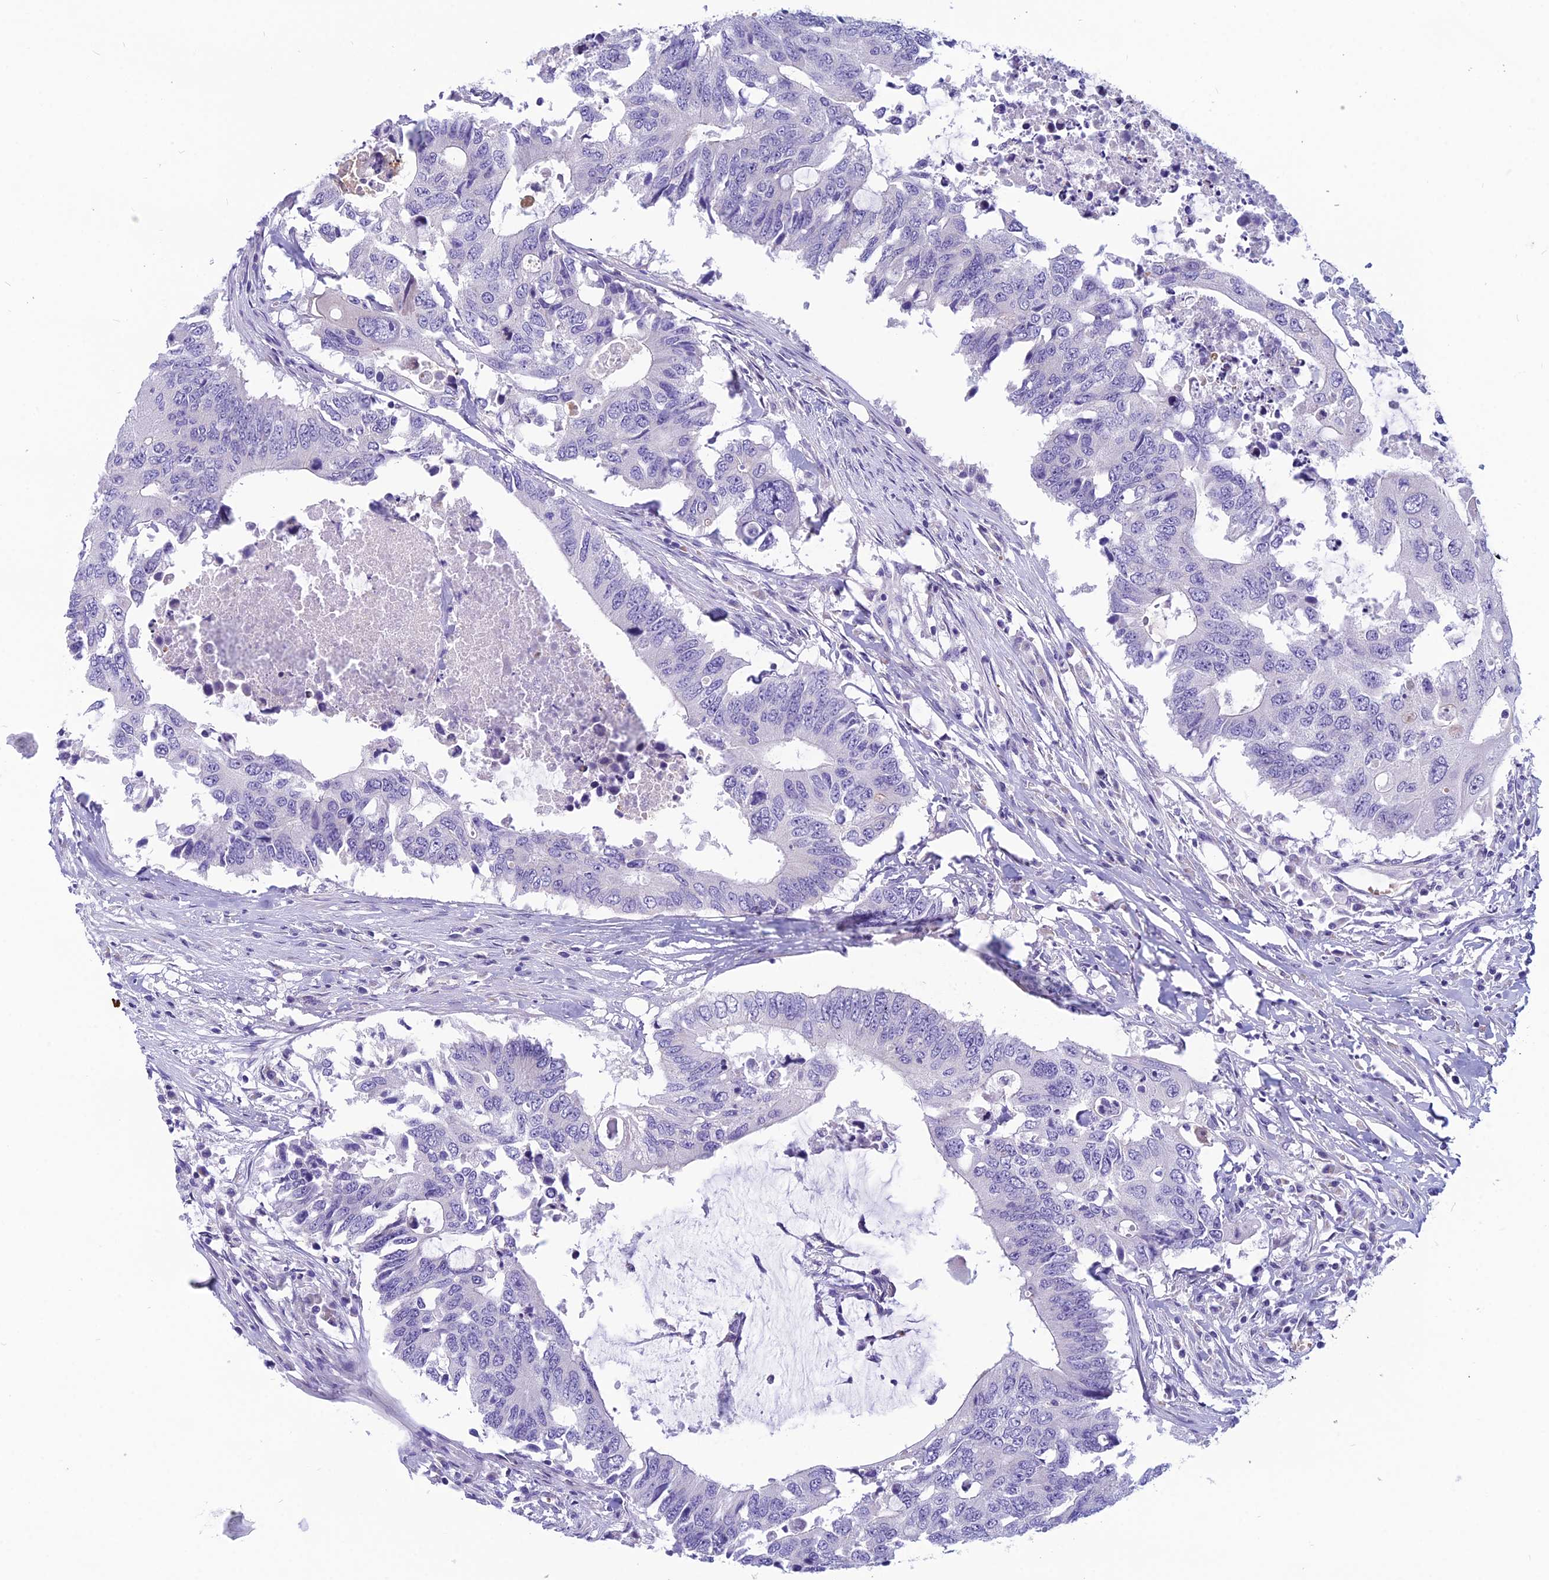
{"staining": {"intensity": "negative", "quantity": "none", "location": "none"}, "tissue": "colorectal cancer", "cell_type": "Tumor cells", "image_type": "cancer", "snomed": [{"axis": "morphology", "description": "Adenocarcinoma, NOS"}, {"axis": "topography", "description": "Colon"}], "caption": "The IHC photomicrograph has no significant positivity in tumor cells of colorectal cancer (adenocarcinoma) tissue.", "gene": "RBM41", "patient": {"sex": "male", "age": 71}}